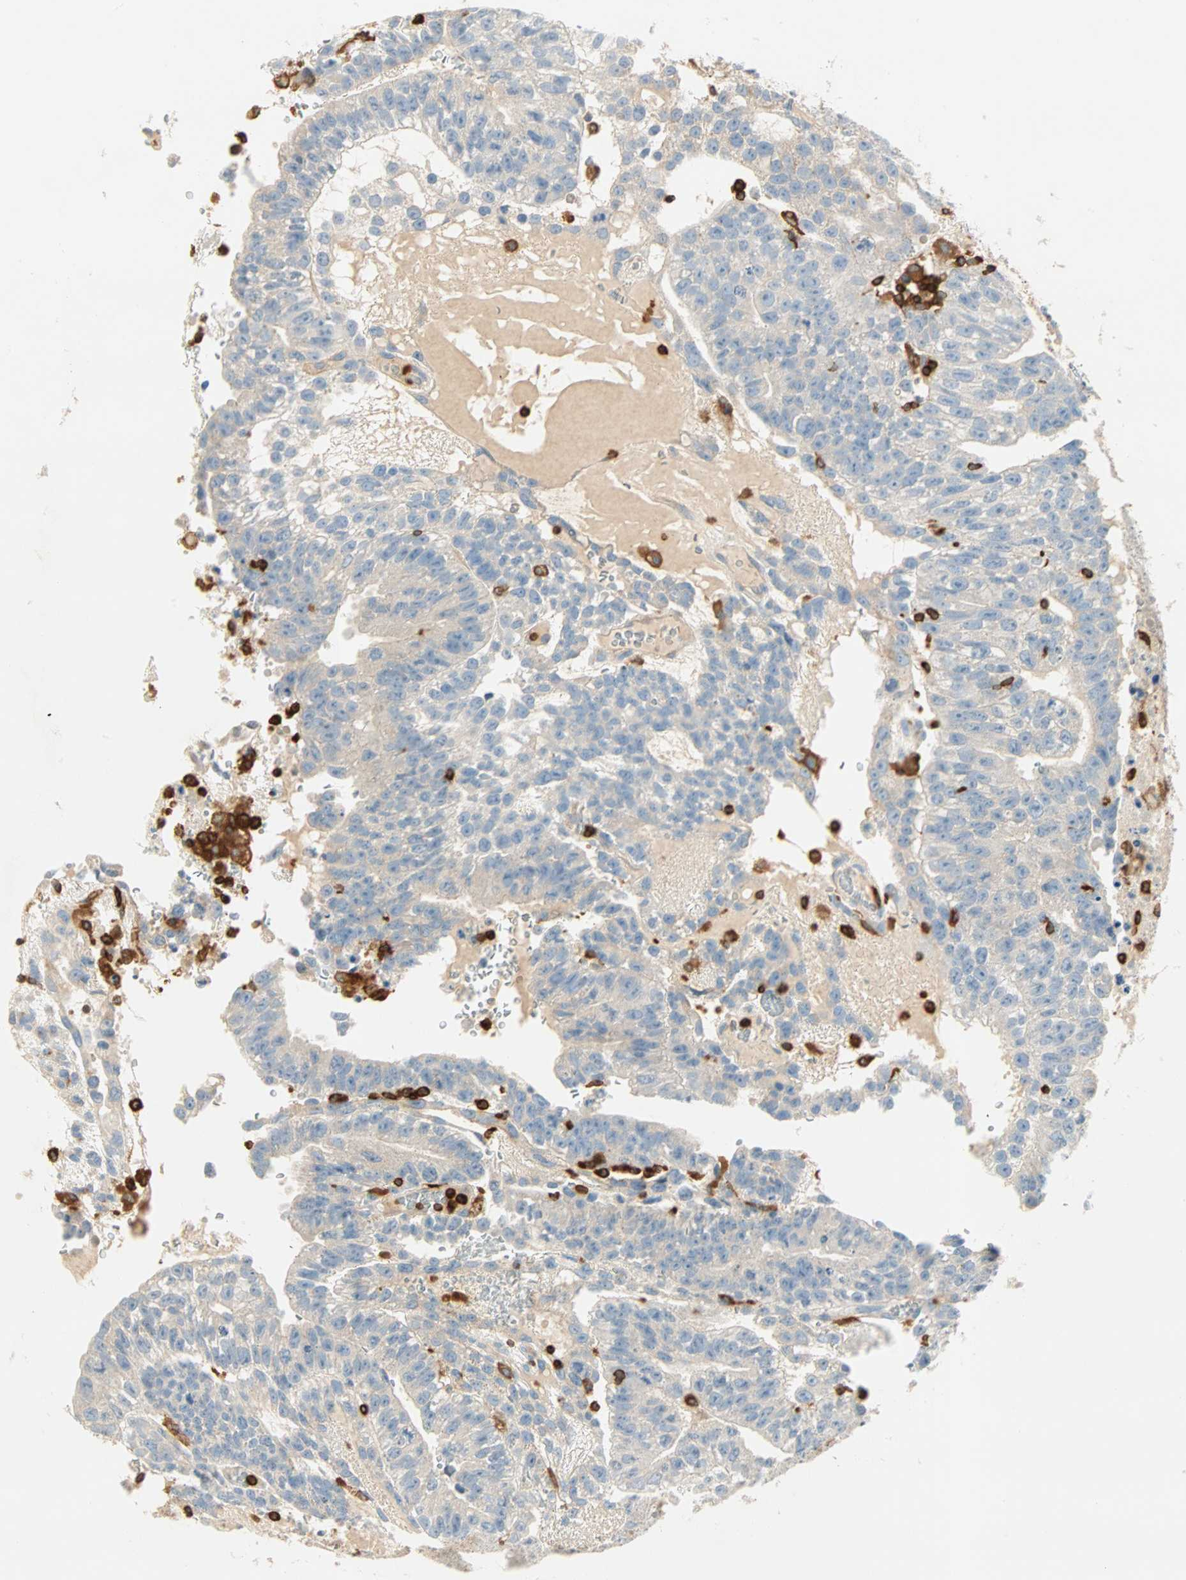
{"staining": {"intensity": "negative", "quantity": "none", "location": "none"}, "tissue": "testis cancer", "cell_type": "Tumor cells", "image_type": "cancer", "snomed": [{"axis": "morphology", "description": "Seminoma, NOS"}, {"axis": "morphology", "description": "Carcinoma, Embryonal, NOS"}, {"axis": "topography", "description": "Testis"}], "caption": "This is an immunohistochemistry (IHC) micrograph of human embryonal carcinoma (testis). There is no positivity in tumor cells.", "gene": "FMNL1", "patient": {"sex": "male", "age": 52}}